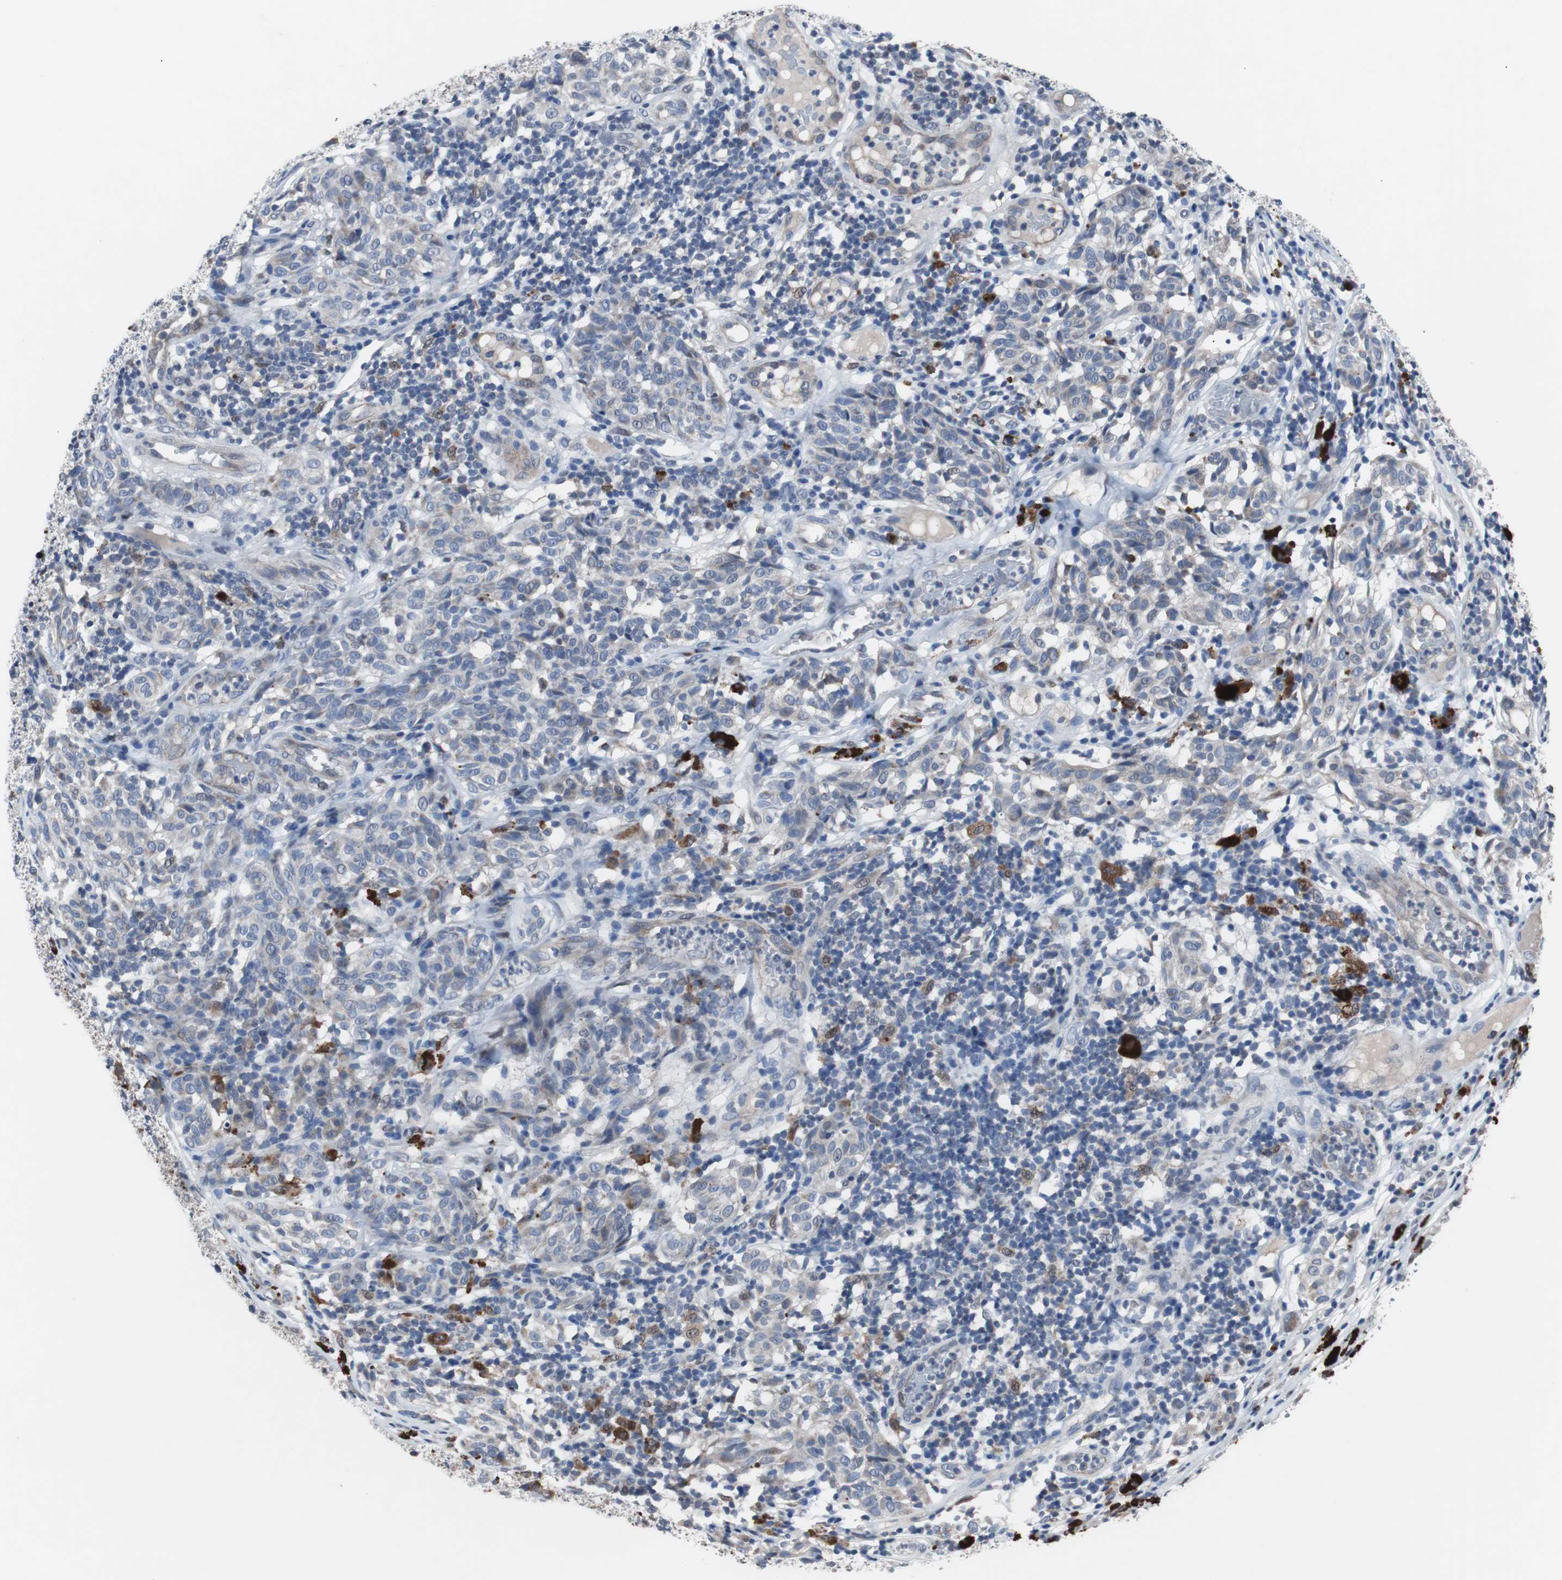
{"staining": {"intensity": "weak", "quantity": "<25%", "location": "cytoplasmic/membranous"}, "tissue": "melanoma", "cell_type": "Tumor cells", "image_type": "cancer", "snomed": [{"axis": "morphology", "description": "Malignant melanoma, NOS"}, {"axis": "topography", "description": "Skin"}], "caption": "Melanoma was stained to show a protein in brown. There is no significant positivity in tumor cells. Nuclei are stained in blue.", "gene": "RBM47", "patient": {"sex": "female", "age": 46}}